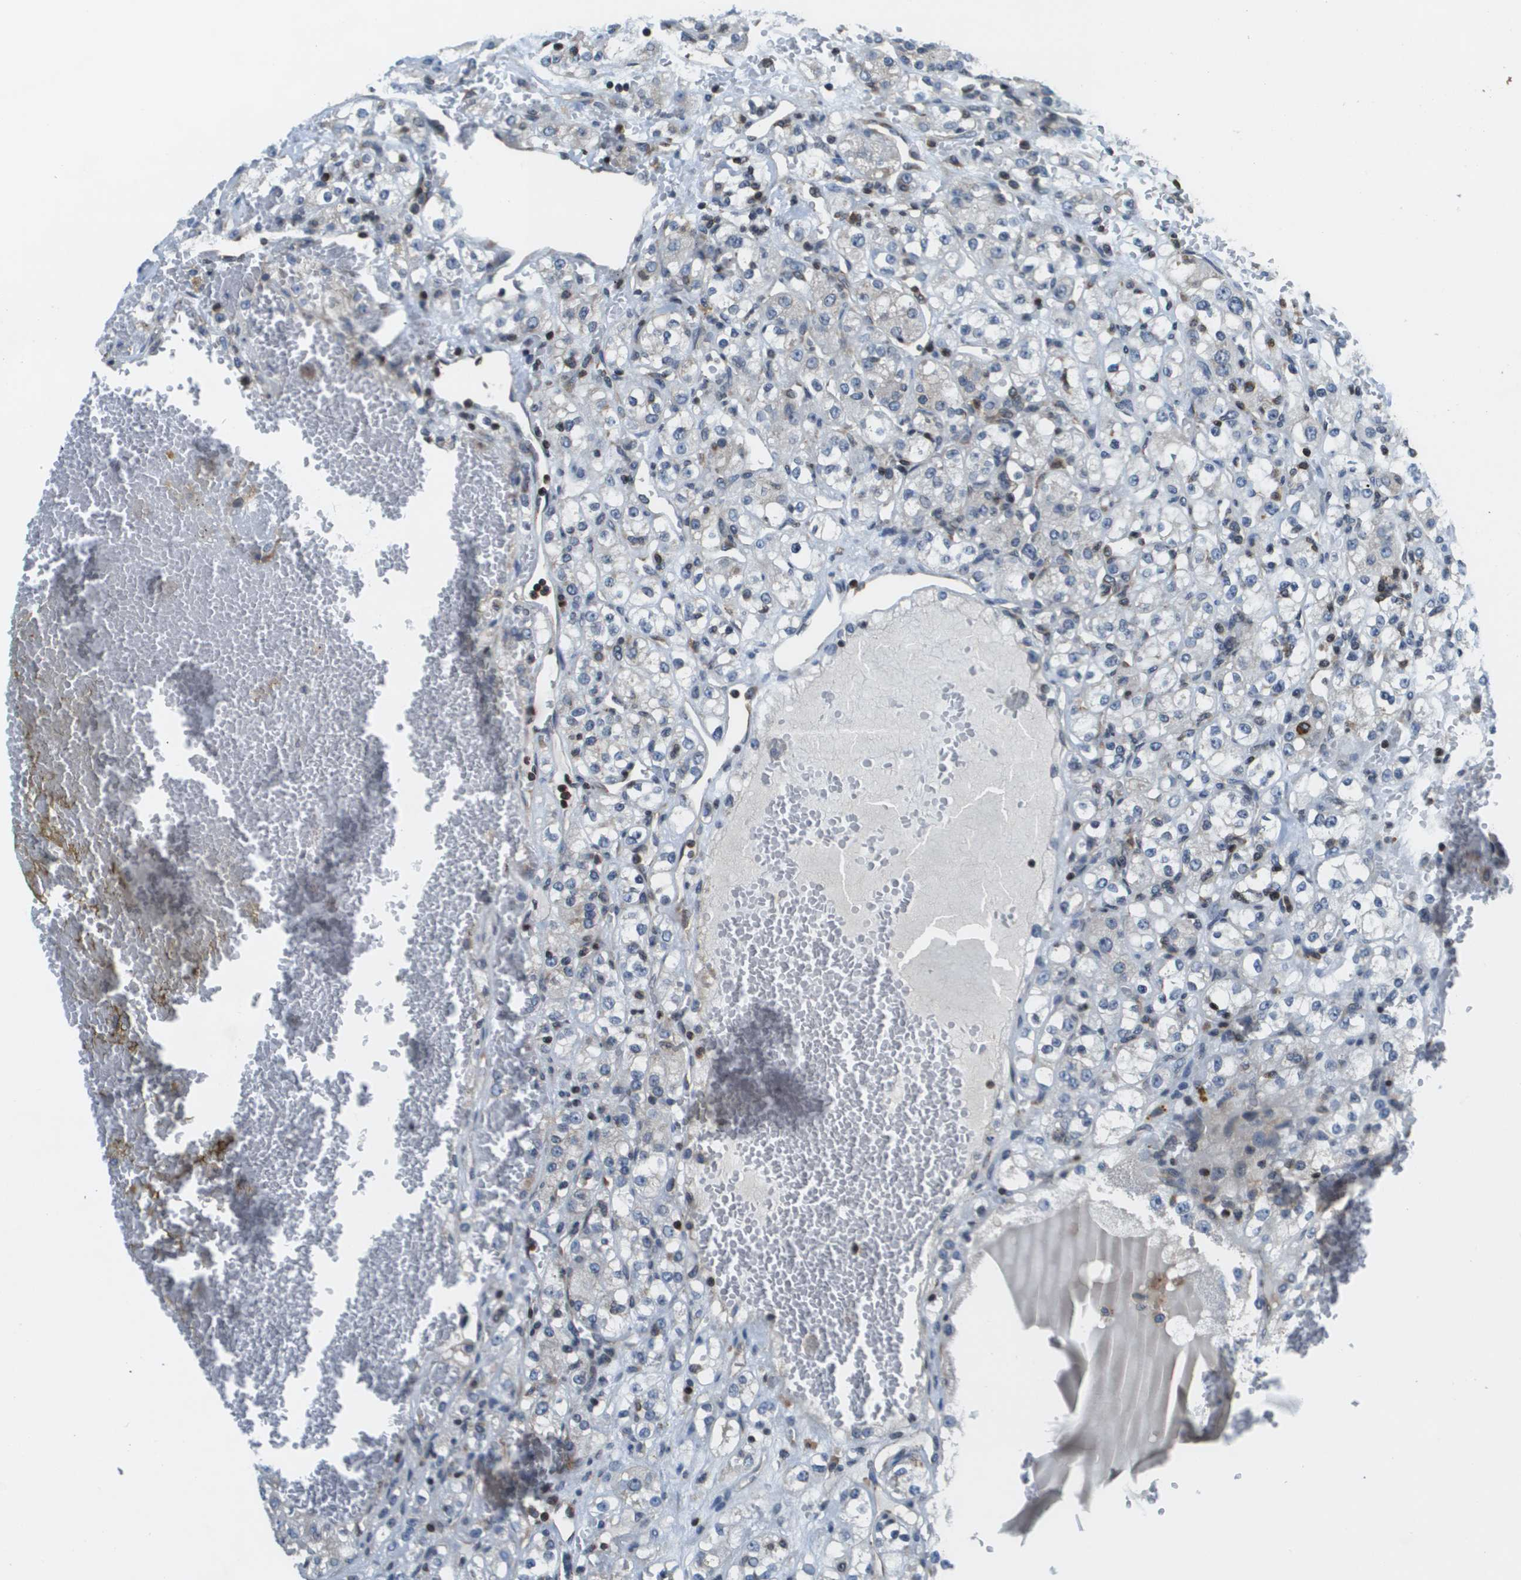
{"staining": {"intensity": "negative", "quantity": "none", "location": "none"}, "tissue": "renal cancer", "cell_type": "Tumor cells", "image_type": "cancer", "snomed": [{"axis": "morphology", "description": "Normal tissue, NOS"}, {"axis": "morphology", "description": "Adenocarcinoma, NOS"}, {"axis": "topography", "description": "Kidney"}], "caption": "Human renal cancer (adenocarcinoma) stained for a protein using immunohistochemistry exhibits no staining in tumor cells.", "gene": "ESYT1", "patient": {"sex": "male", "age": 61}}